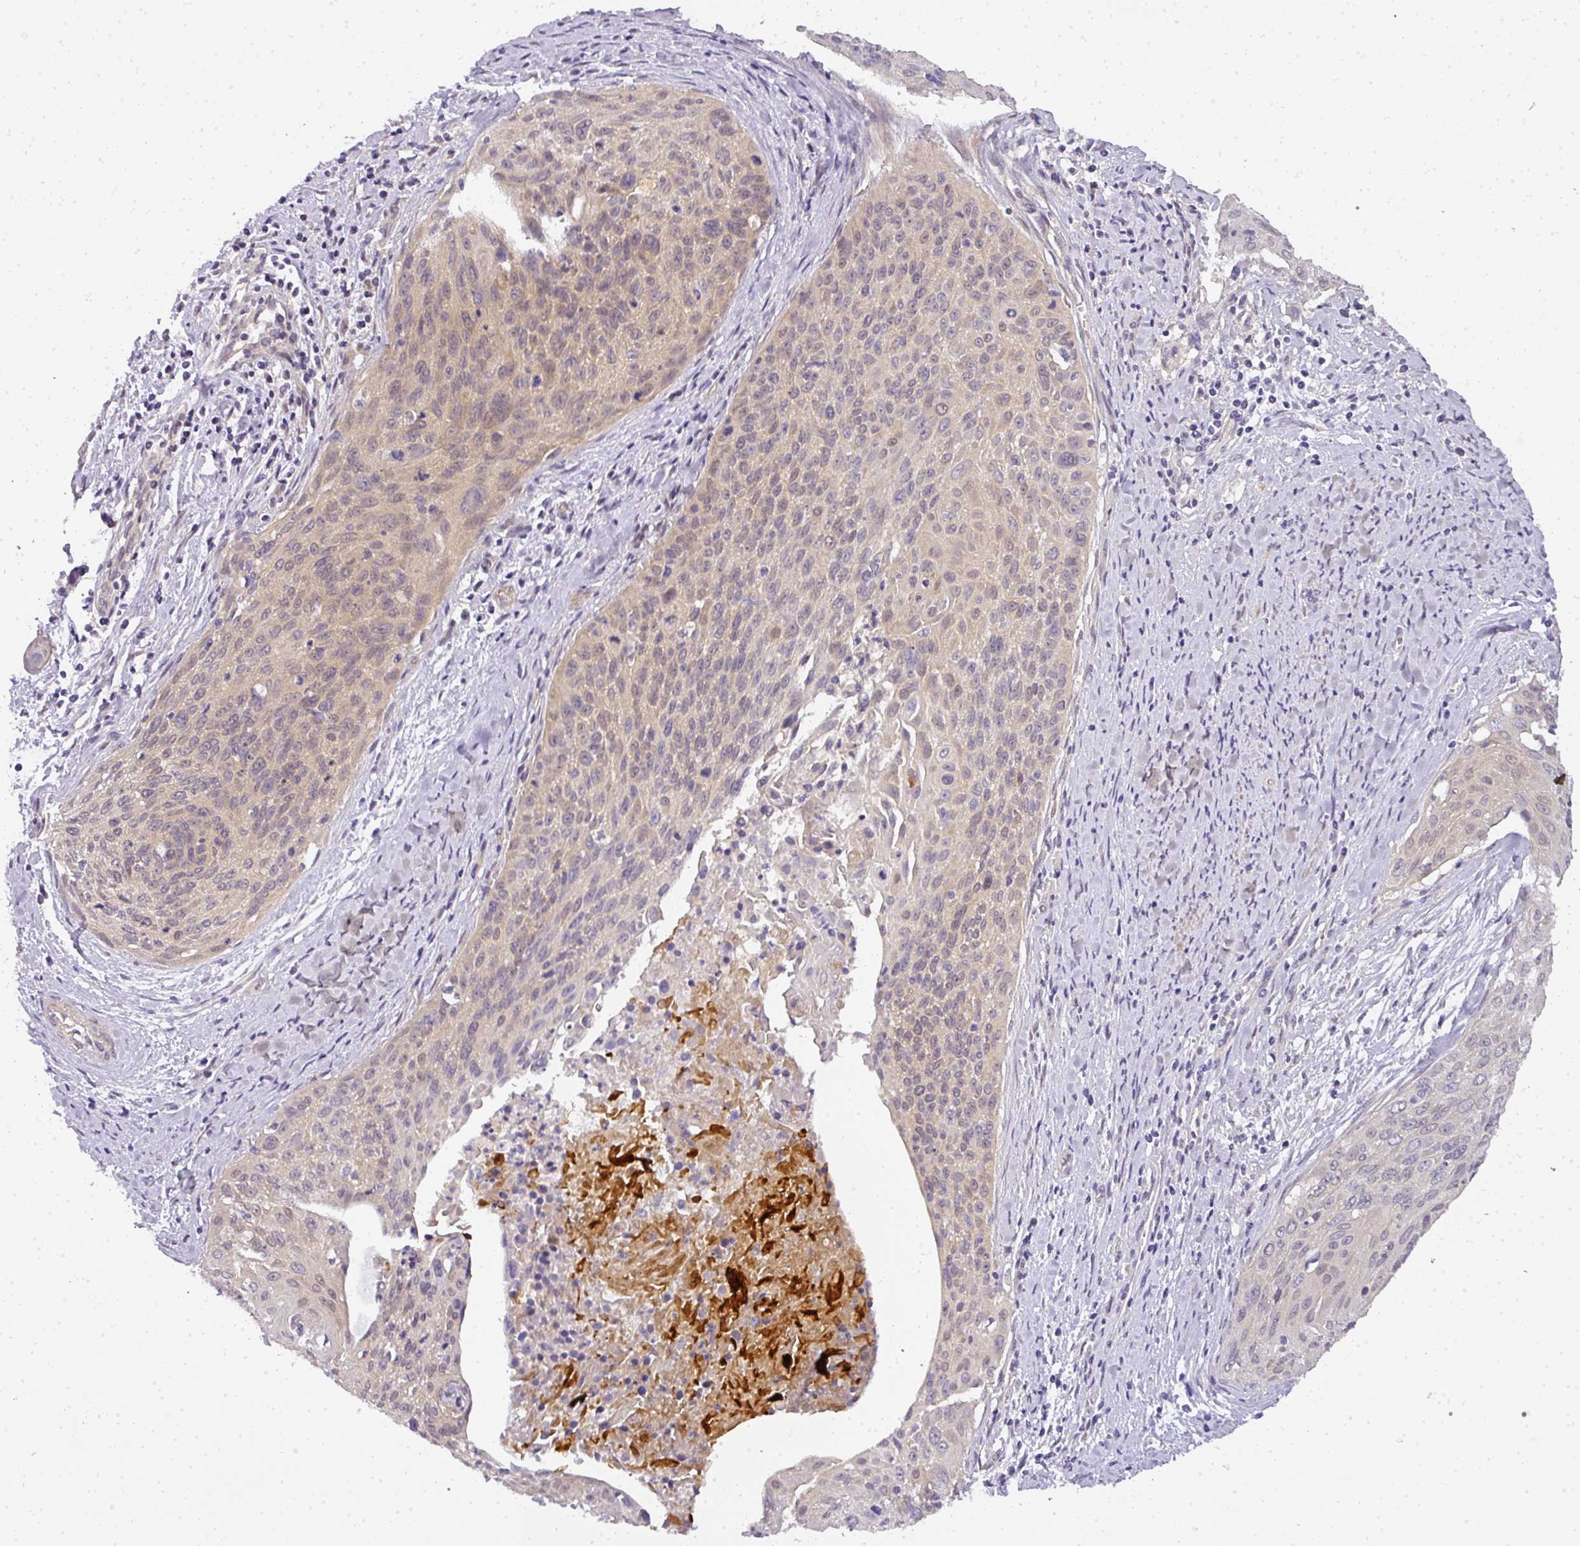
{"staining": {"intensity": "negative", "quantity": "none", "location": "none"}, "tissue": "cervical cancer", "cell_type": "Tumor cells", "image_type": "cancer", "snomed": [{"axis": "morphology", "description": "Squamous cell carcinoma, NOS"}, {"axis": "topography", "description": "Cervix"}], "caption": "Immunohistochemistry (IHC) of cervical cancer exhibits no expression in tumor cells.", "gene": "ADH5", "patient": {"sex": "female", "age": 55}}